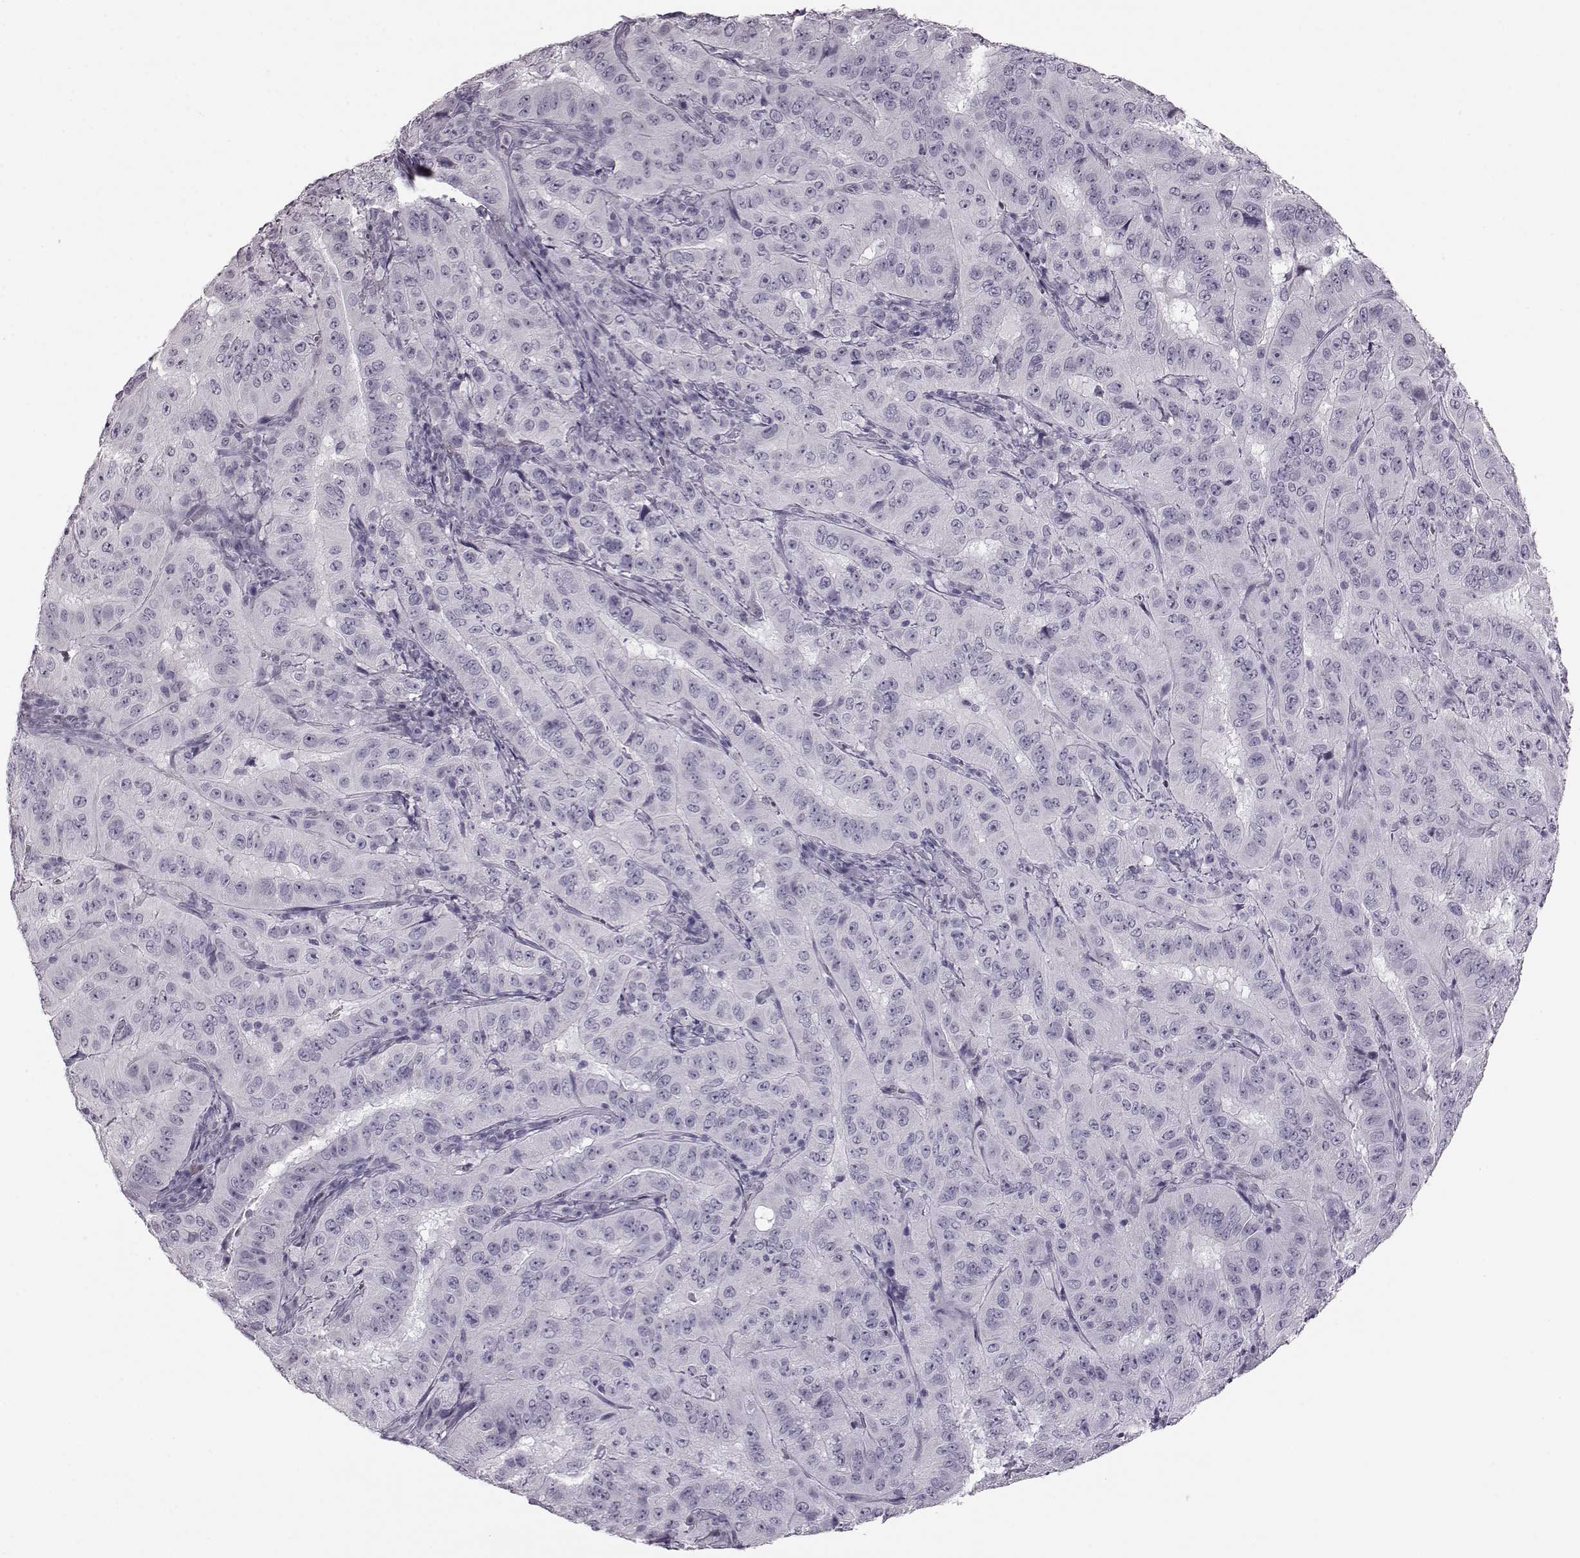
{"staining": {"intensity": "negative", "quantity": "none", "location": "none"}, "tissue": "pancreatic cancer", "cell_type": "Tumor cells", "image_type": "cancer", "snomed": [{"axis": "morphology", "description": "Adenocarcinoma, NOS"}, {"axis": "topography", "description": "Pancreas"}], "caption": "Pancreatic cancer stained for a protein using immunohistochemistry (IHC) reveals no positivity tumor cells.", "gene": "JSRP1", "patient": {"sex": "male", "age": 63}}